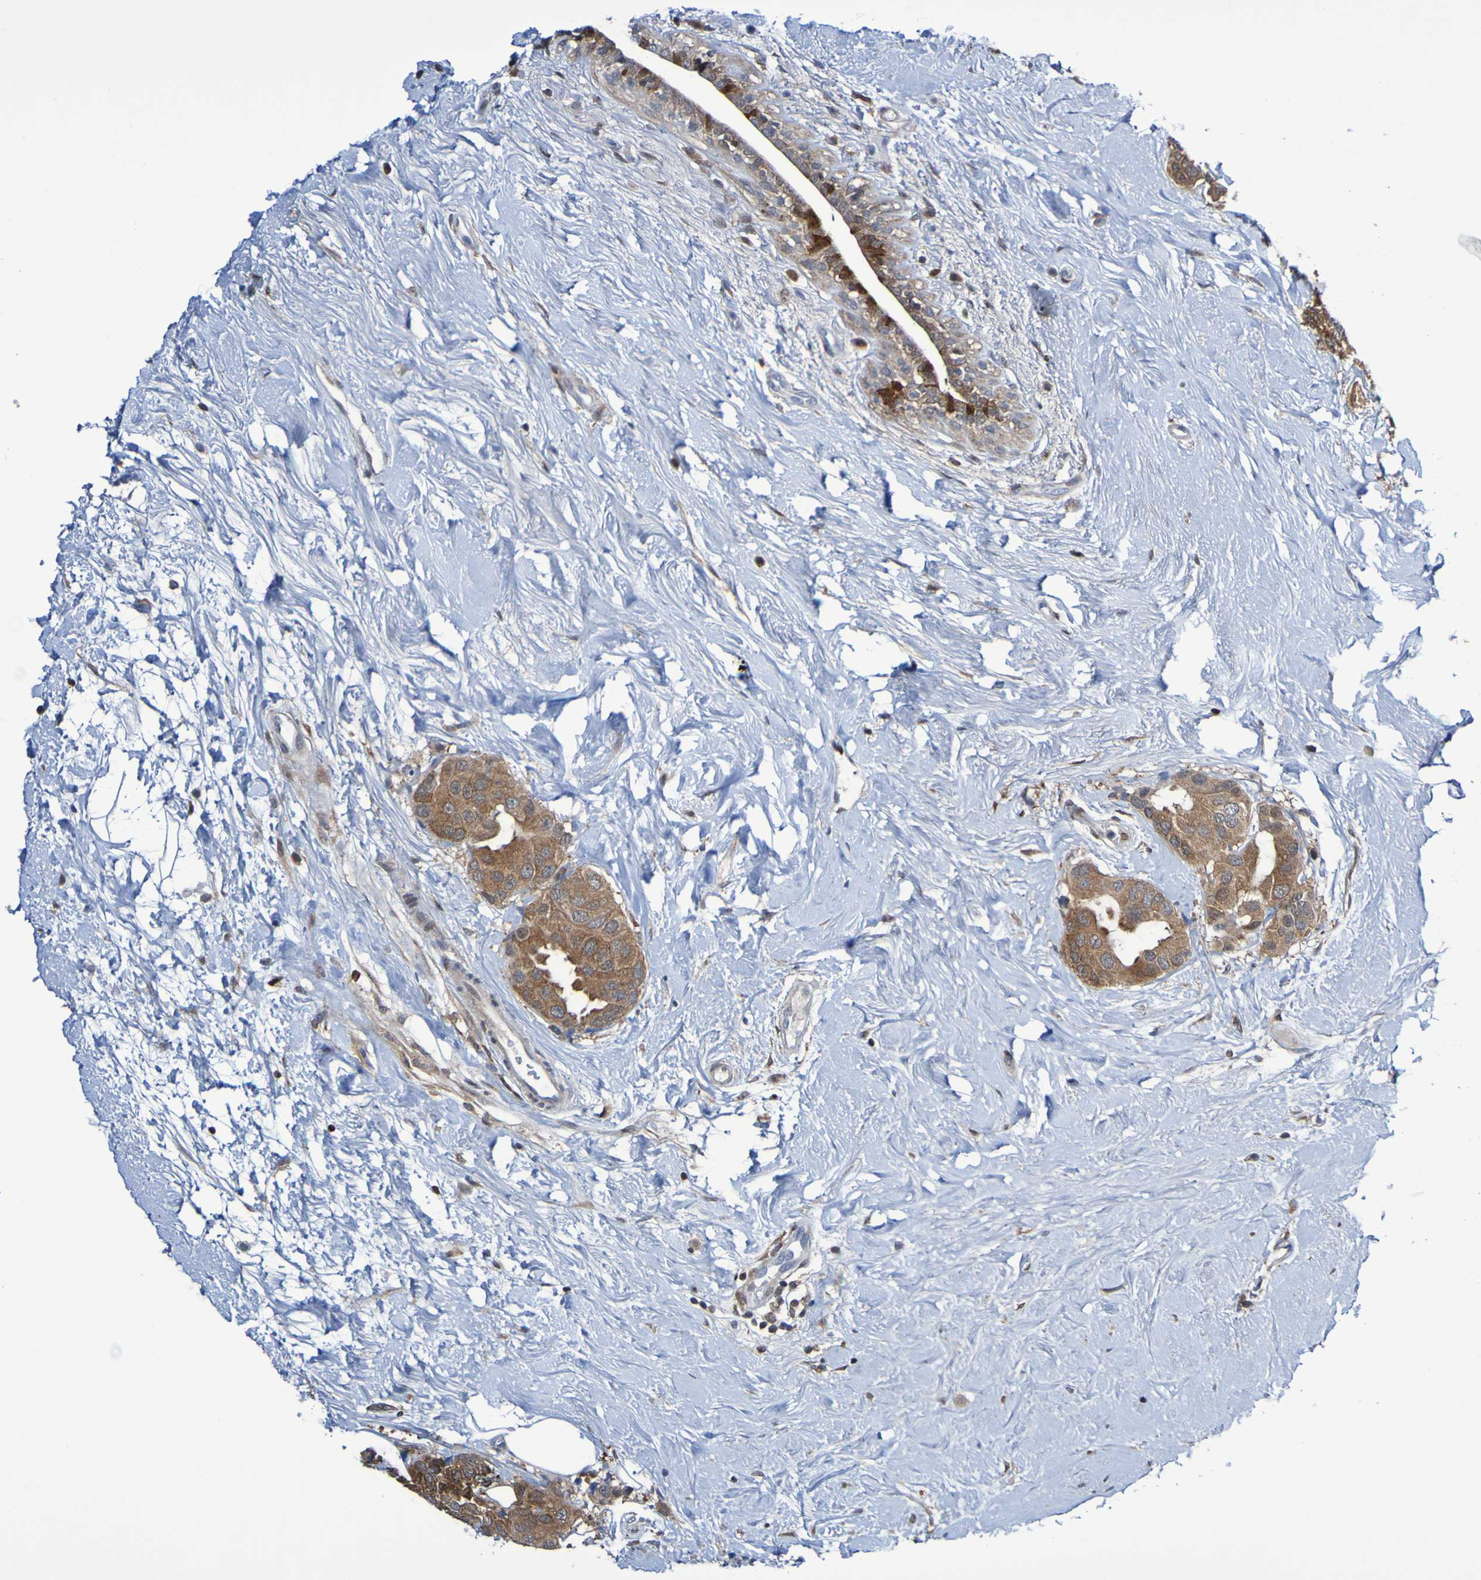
{"staining": {"intensity": "moderate", "quantity": ">75%", "location": "cytoplasmic/membranous"}, "tissue": "breast cancer", "cell_type": "Tumor cells", "image_type": "cancer", "snomed": [{"axis": "morphology", "description": "Normal tissue, NOS"}, {"axis": "morphology", "description": "Duct carcinoma"}, {"axis": "topography", "description": "Breast"}], "caption": "Invasive ductal carcinoma (breast) tissue reveals moderate cytoplasmic/membranous staining in about >75% of tumor cells", "gene": "ATIC", "patient": {"sex": "female", "age": 39}}